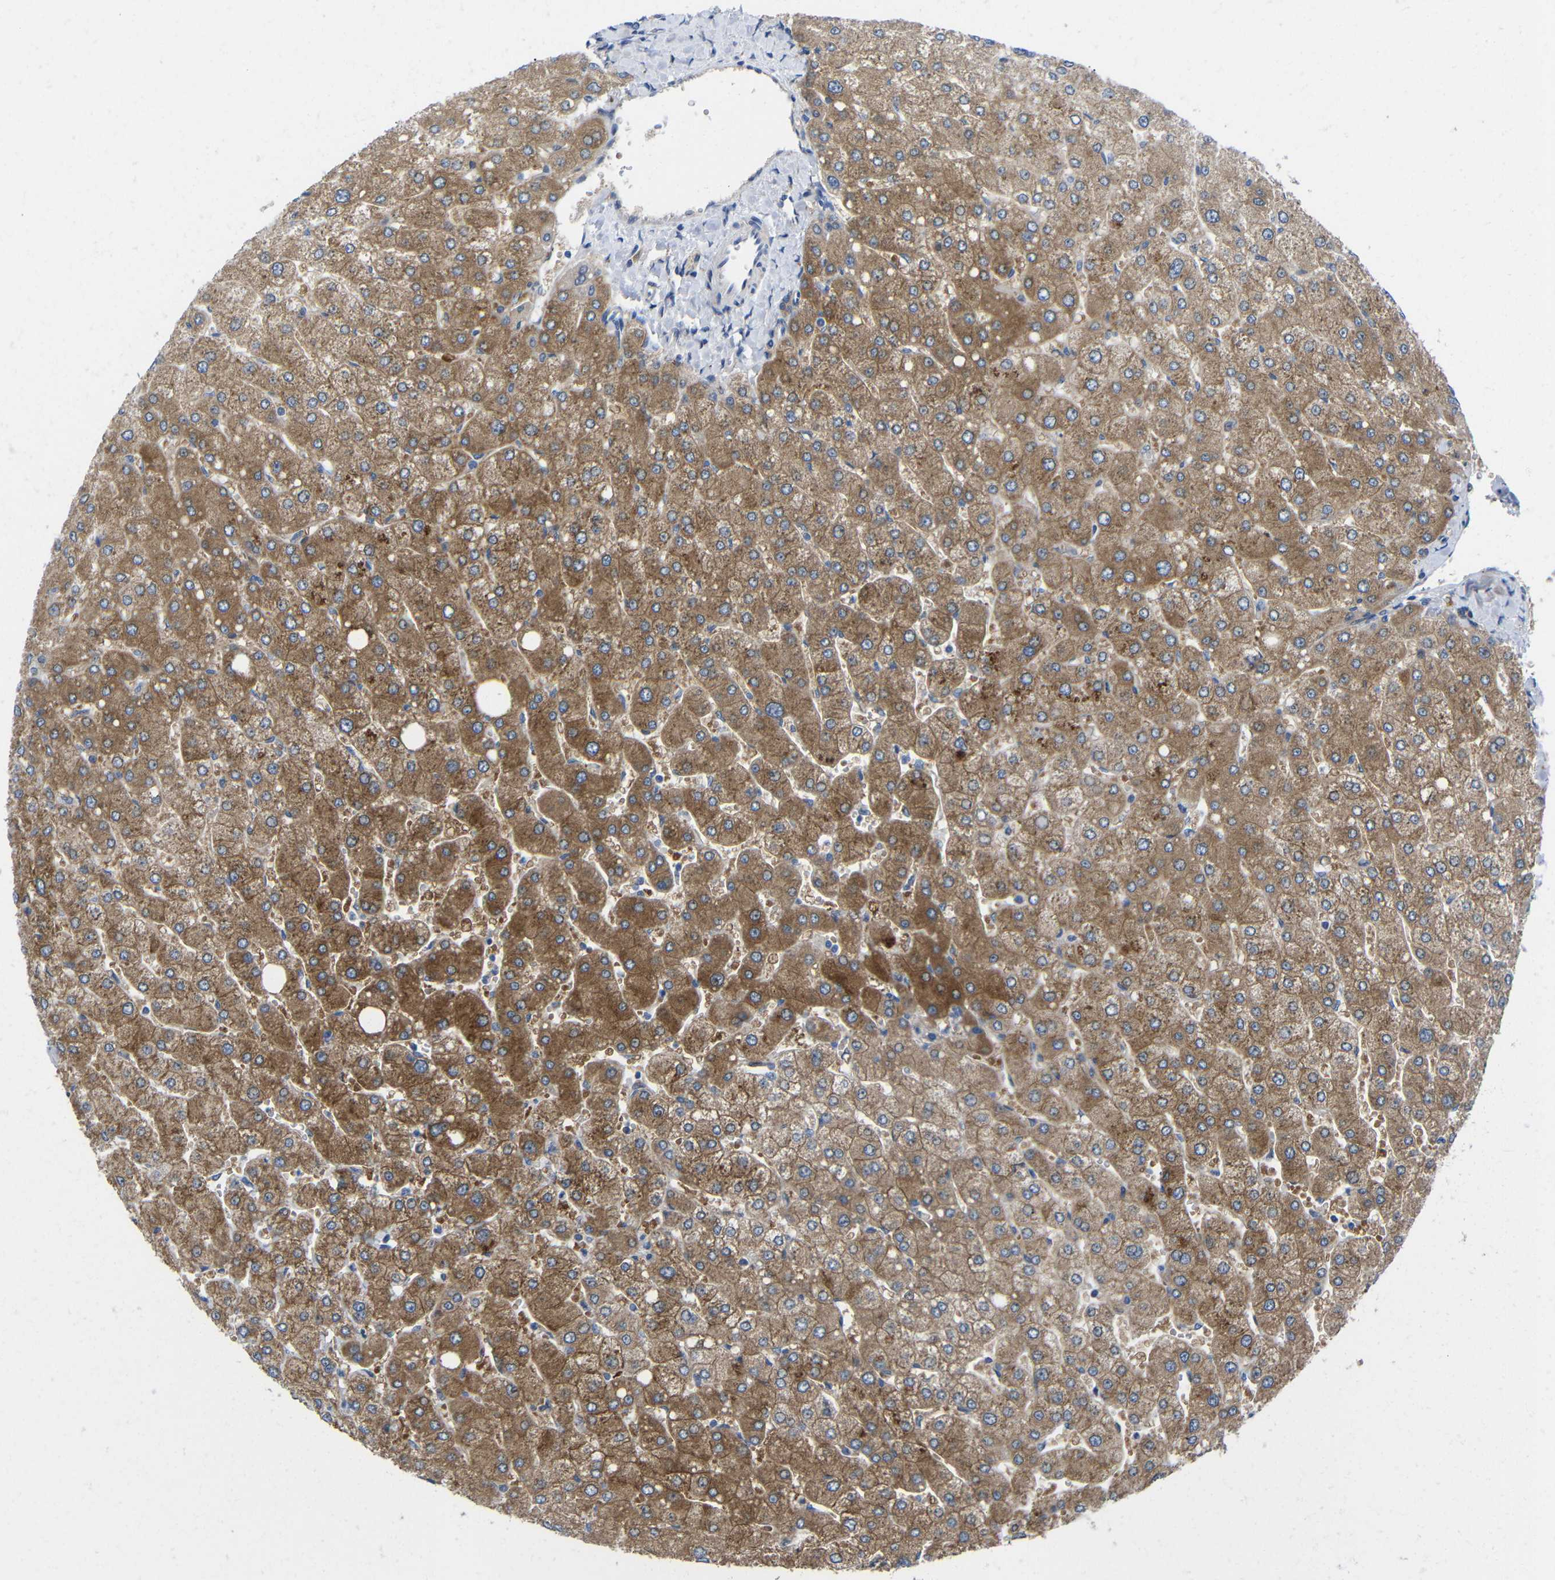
{"staining": {"intensity": "moderate", "quantity": ">75%", "location": "cytoplasmic/membranous"}, "tissue": "liver", "cell_type": "Cholangiocytes", "image_type": "normal", "snomed": [{"axis": "morphology", "description": "Normal tissue, NOS"}, {"axis": "topography", "description": "Liver"}], "caption": "Liver stained with DAB (3,3'-diaminobenzidine) immunohistochemistry displays medium levels of moderate cytoplasmic/membranous staining in approximately >75% of cholangiocytes.", "gene": "CMTM1", "patient": {"sex": "male", "age": 55}}